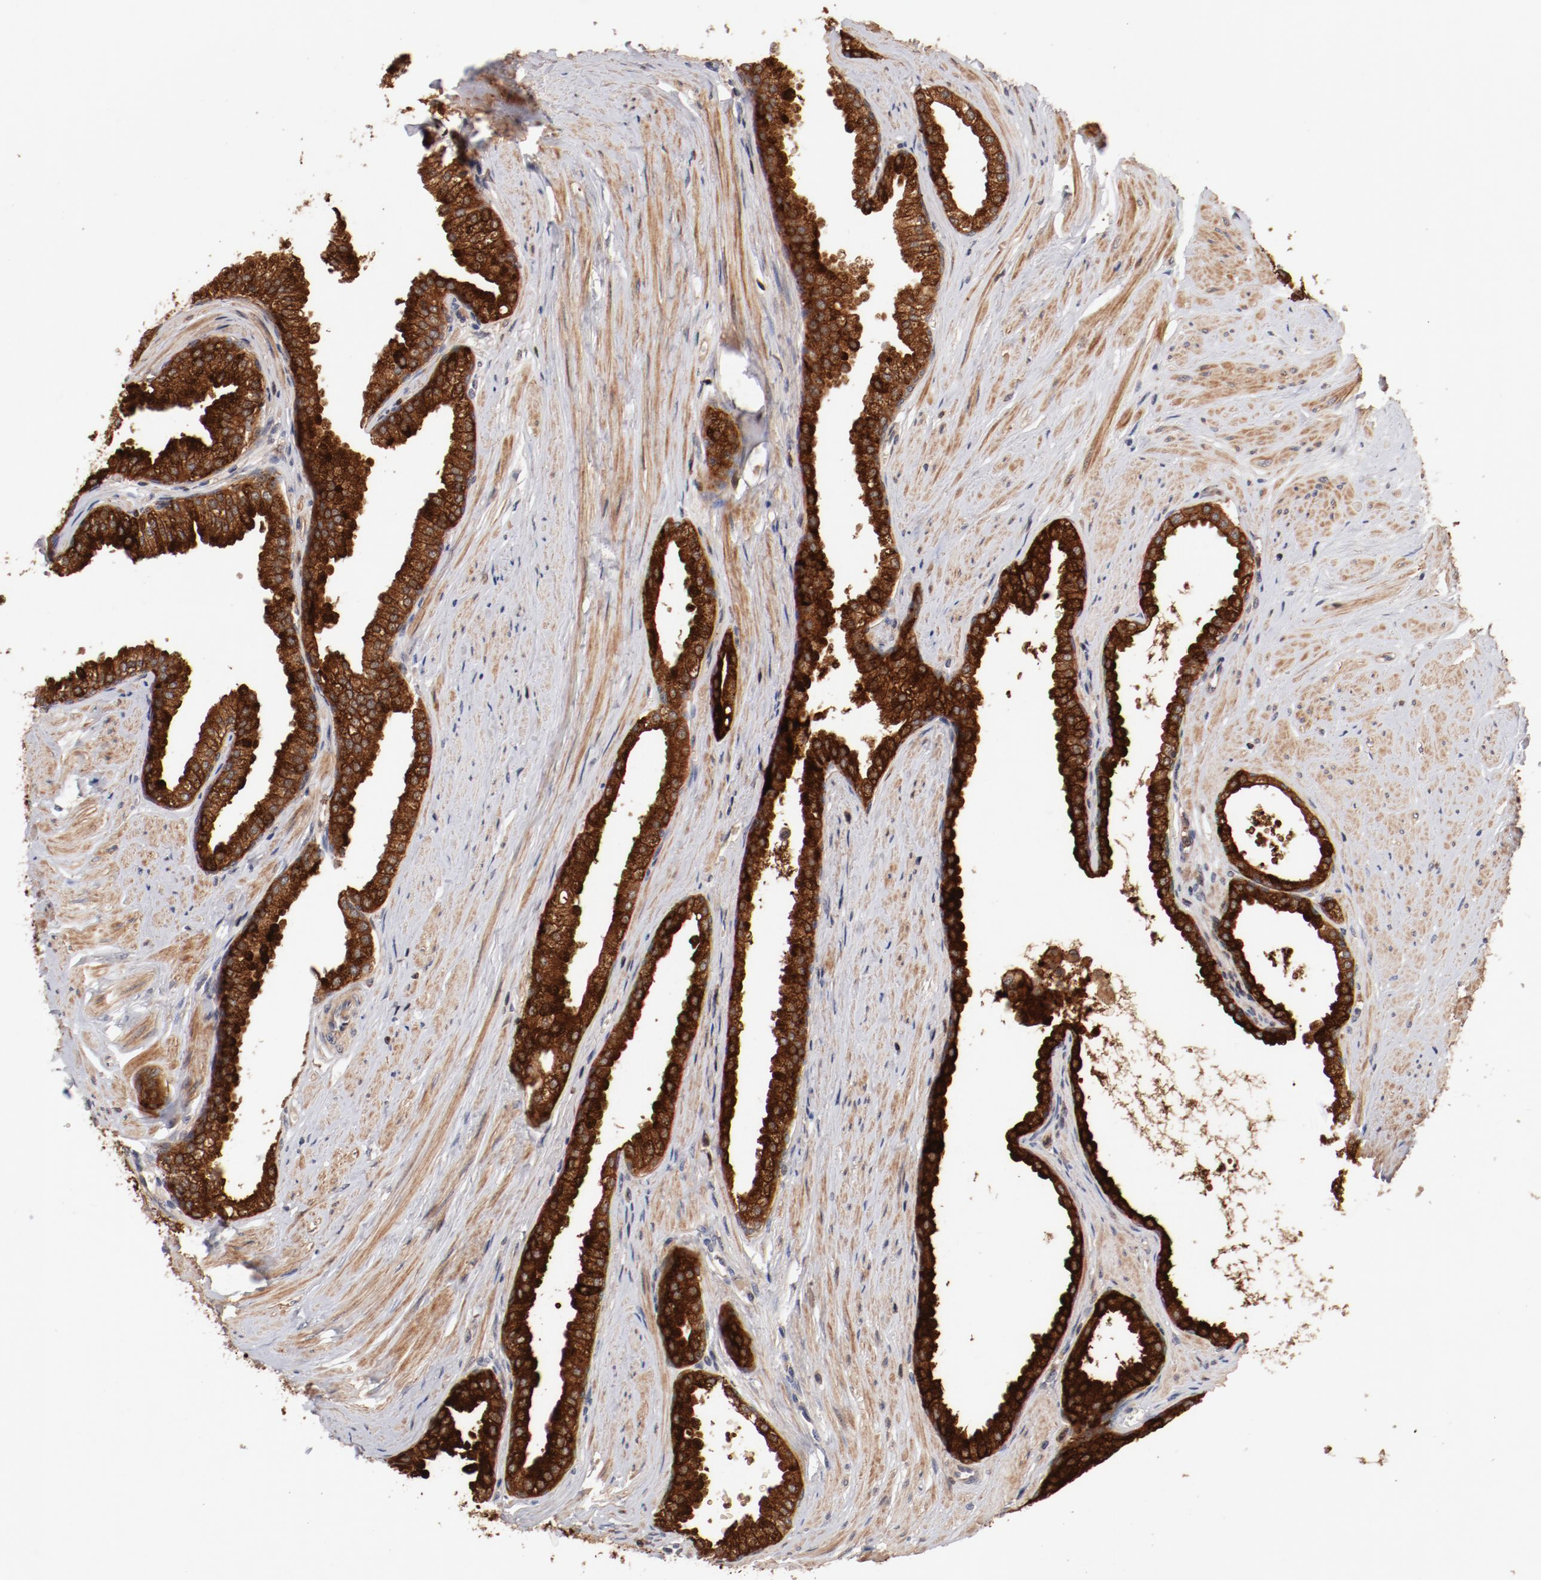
{"staining": {"intensity": "strong", "quantity": ">75%", "location": "cytoplasmic/membranous"}, "tissue": "prostate", "cell_type": "Glandular cells", "image_type": "normal", "snomed": [{"axis": "morphology", "description": "Normal tissue, NOS"}, {"axis": "topography", "description": "Prostate"}], "caption": "A high-resolution histopathology image shows immunohistochemistry (IHC) staining of normal prostate, which demonstrates strong cytoplasmic/membranous expression in about >75% of glandular cells. Immunohistochemistry (ihc) stains the protein of interest in brown and the nuclei are stained blue.", "gene": "GUF1", "patient": {"sex": "male", "age": 64}}